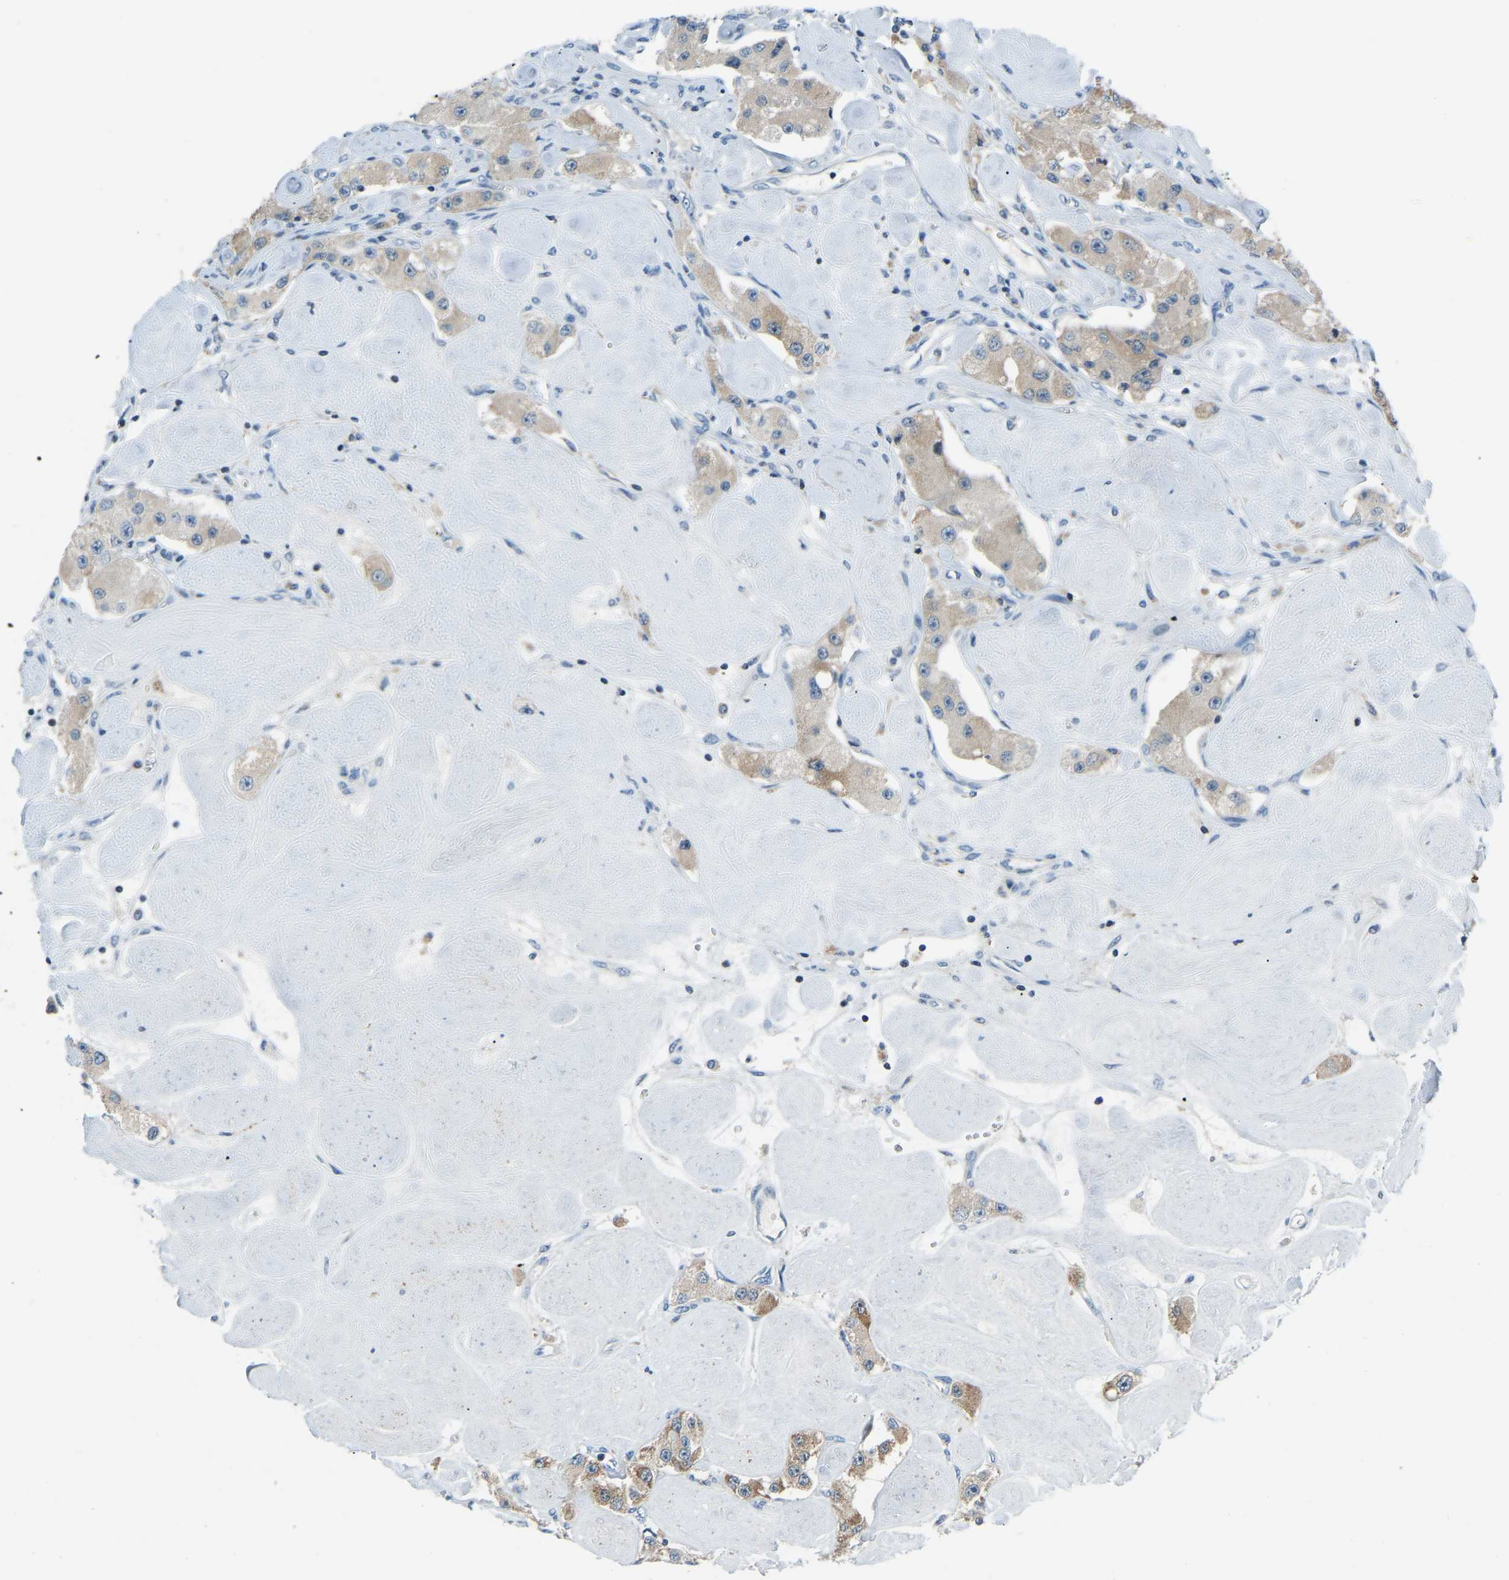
{"staining": {"intensity": "moderate", "quantity": "<25%", "location": "cytoplasmic/membranous"}, "tissue": "carcinoid", "cell_type": "Tumor cells", "image_type": "cancer", "snomed": [{"axis": "morphology", "description": "Carcinoid, malignant, NOS"}, {"axis": "topography", "description": "Pancreas"}], "caption": "Tumor cells exhibit moderate cytoplasmic/membranous expression in approximately <25% of cells in carcinoid.", "gene": "XIRP1", "patient": {"sex": "male", "age": 41}}